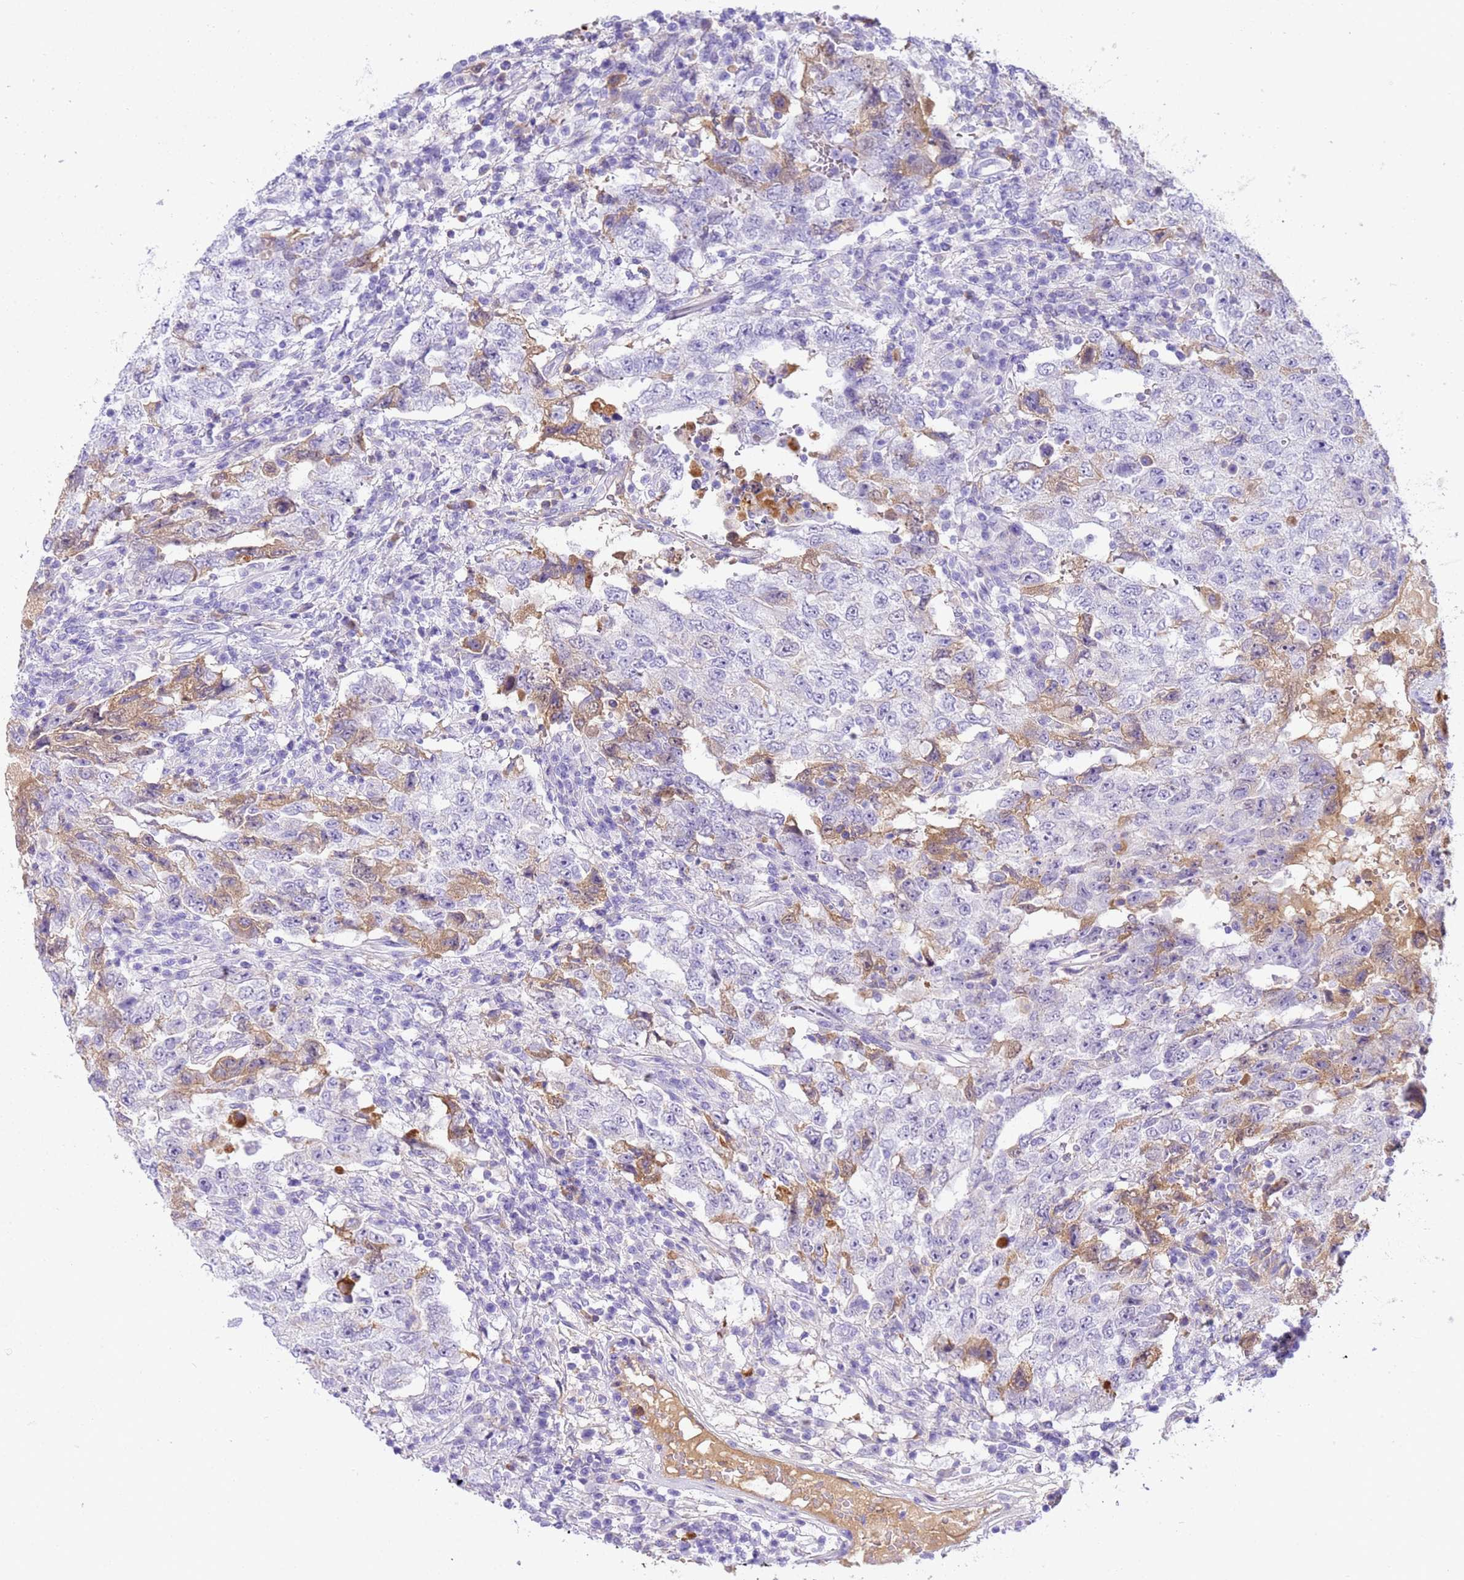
{"staining": {"intensity": "moderate", "quantity": "<25%", "location": "cytoplasmic/membranous"}, "tissue": "testis cancer", "cell_type": "Tumor cells", "image_type": "cancer", "snomed": [{"axis": "morphology", "description": "Carcinoma, Embryonal, NOS"}, {"axis": "topography", "description": "Testis"}], "caption": "Human testis cancer (embryonal carcinoma) stained for a protein (brown) displays moderate cytoplasmic/membranous positive positivity in approximately <25% of tumor cells.", "gene": "CFHR2", "patient": {"sex": "male", "age": 26}}